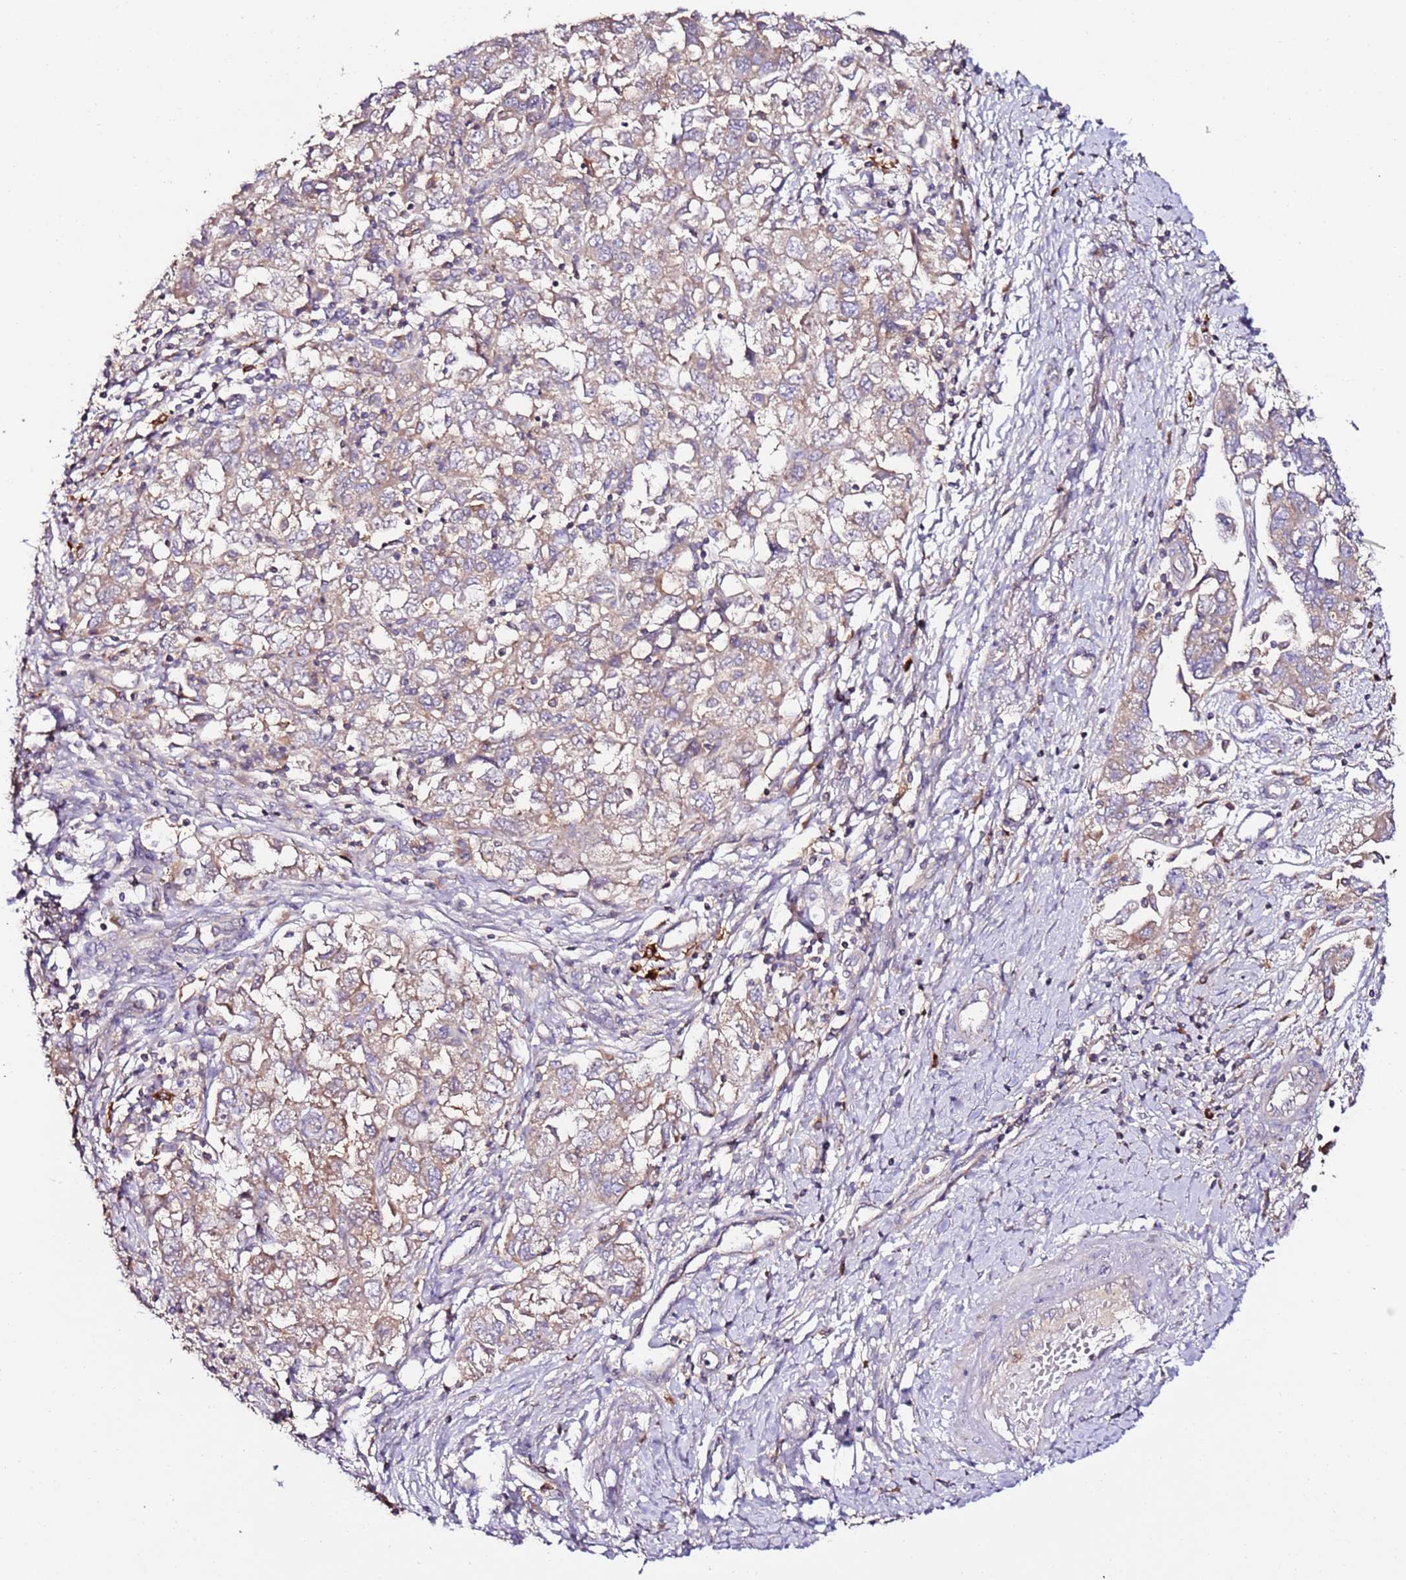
{"staining": {"intensity": "weak", "quantity": ">75%", "location": "cytoplasmic/membranous"}, "tissue": "ovarian cancer", "cell_type": "Tumor cells", "image_type": "cancer", "snomed": [{"axis": "morphology", "description": "Carcinoma, NOS"}, {"axis": "morphology", "description": "Cystadenocarcinoma, serous, NOS"}, {"axis": "topography", "description": "Ovary"}], "caption": "Immunohistochemistry (IHC) histopathology image of neoplastic tissue: human ovarian cancer stained using immunohistochemistry (IHC) reveals low levels of weak protein expression localized specifically in the cytoplasmic/membranous of tumor cells, appearing as a cytoplasmic/membranous brown color.", "gene": "FLVCR1", "patient": {"sex": "female", "age": 69}}